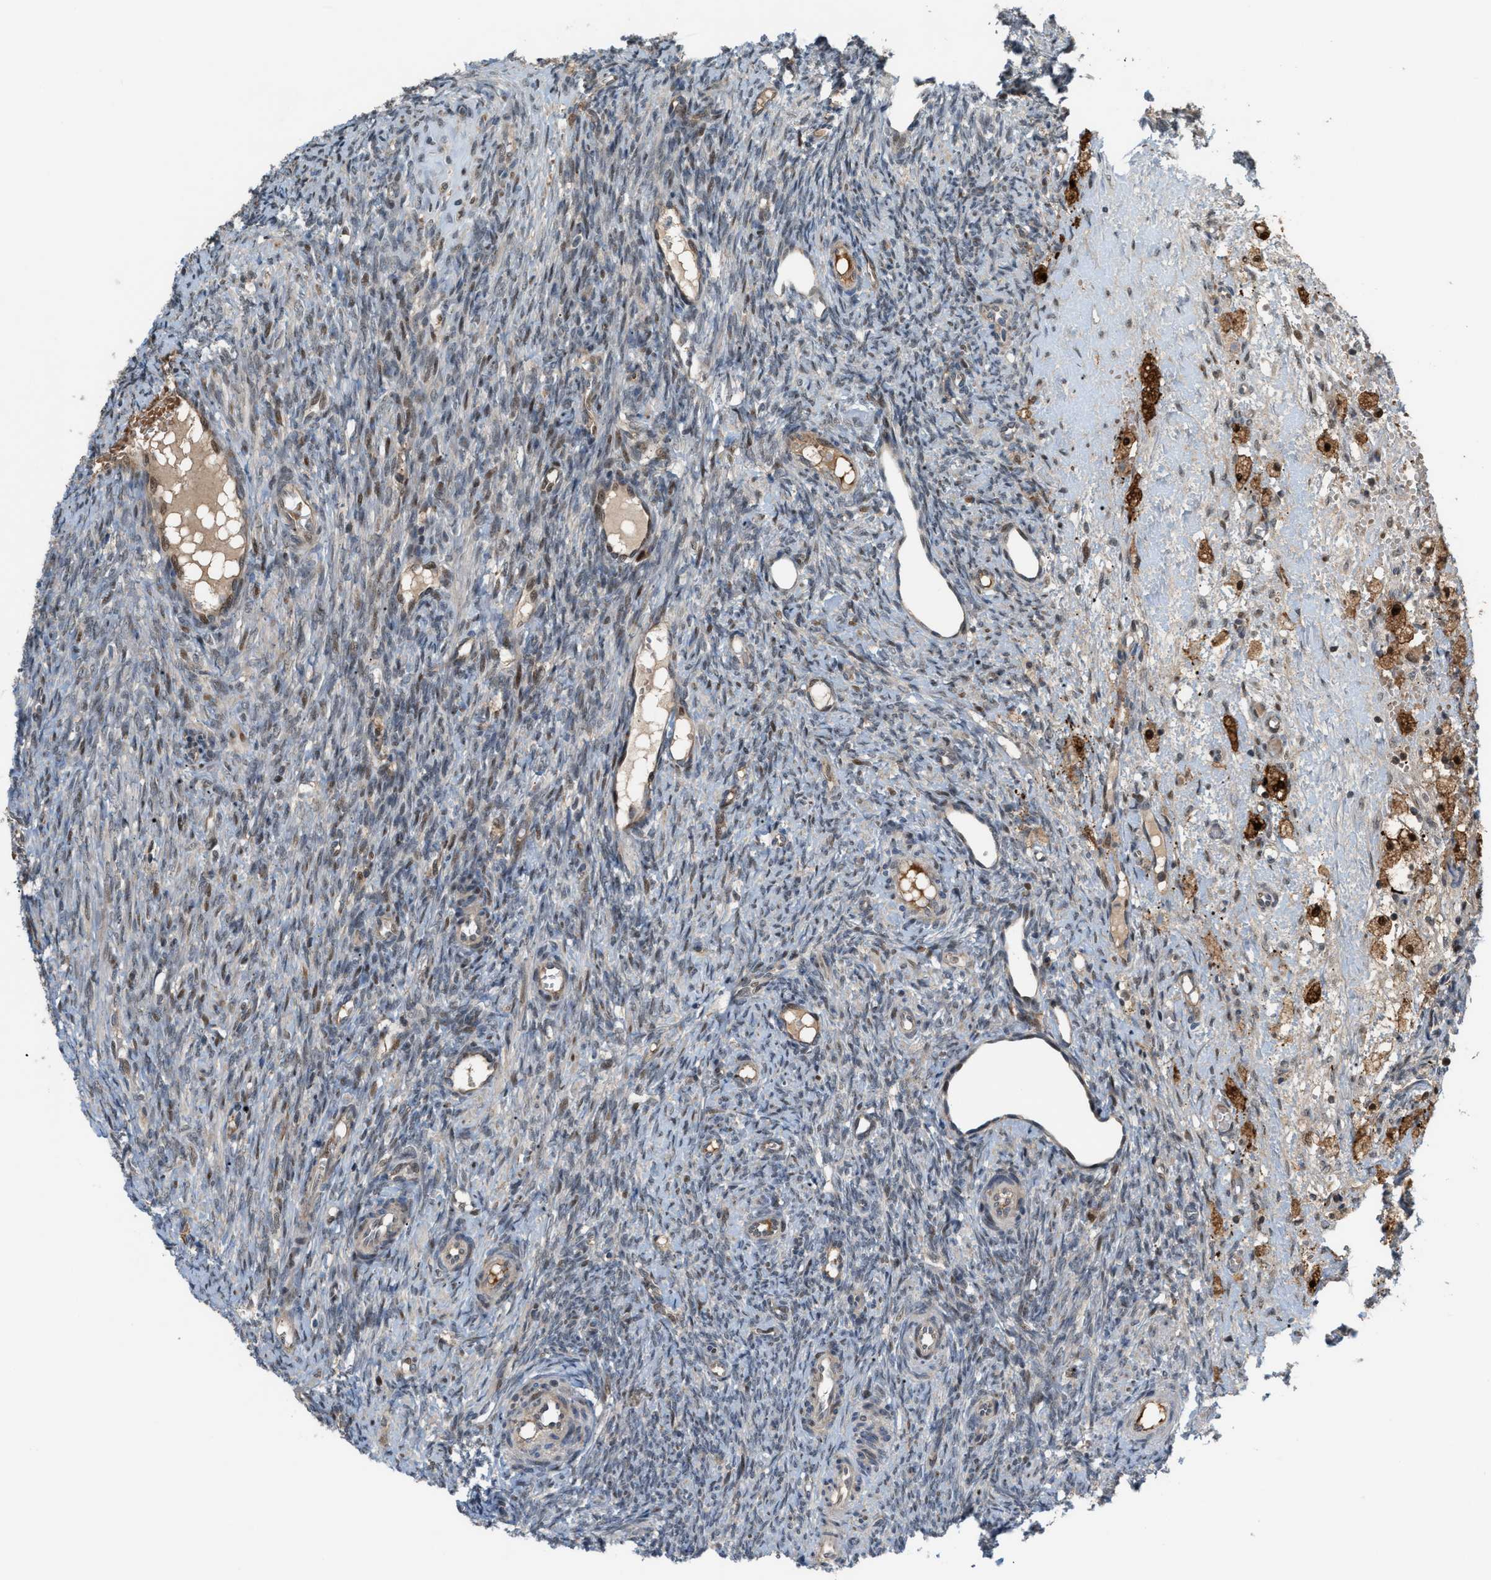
{"staining": {"intensity": "moderate", "quantity": ">75%", "location": "cytoplasmic/membranous"}, "tissue": "ovary", "cell_type": "Follicle cells", "image_type": "normal", "snomed": [{"axis": "morphology", "description": "Normal tissue, NOS"}, {"axis": "topography", "description": "Ovary"}], "caption": "Immunohistochemistry histopathology image of normal ovary stained for a protein (brown), which demonstrates medium levels of moderate cytoplasmic/membranous positivity in about >75% of follicle cells.", "gene": "RFFL", "patient": {"sex": "female", "age": 41}}